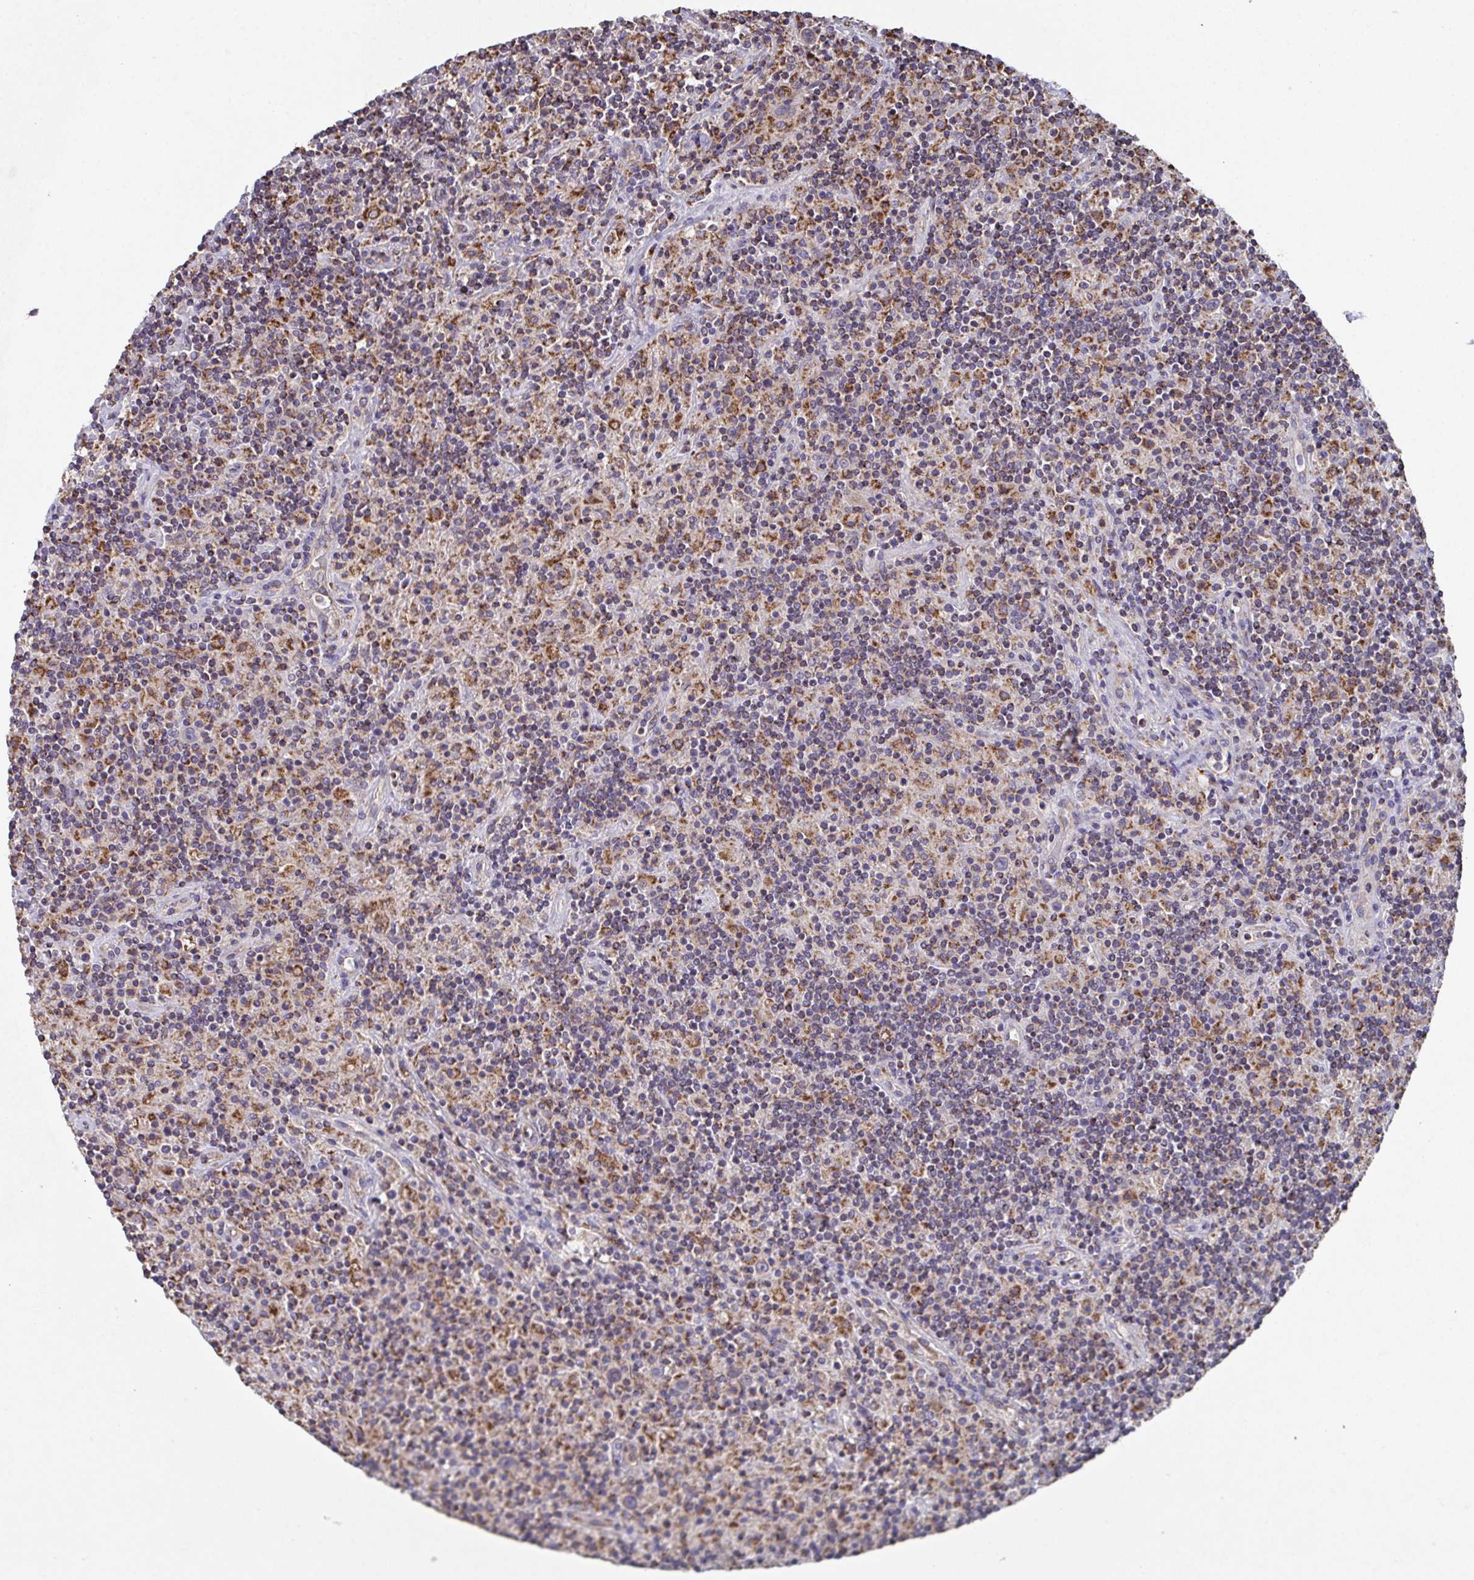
{"staining": {"intensity": "weak", "quantity": "<25%", "location": "cytoplasmic/membranous"}, "tissue": "lymphoma", "cell_type": "Tumor cells", "image_type": "cancer", "snomed": [{"axis": "morphology", "description": "Hodgkin's disease, NOS"}, {"axis": "topography", "description": "Lymph node"}], "caption": "IHC photomicrograph of human lymphoma stained for a protein (brown), which demonstrates no staining in tumor cells.", "gene": "MT-ND3", "patient": {"sex": "male", "age": 70}}